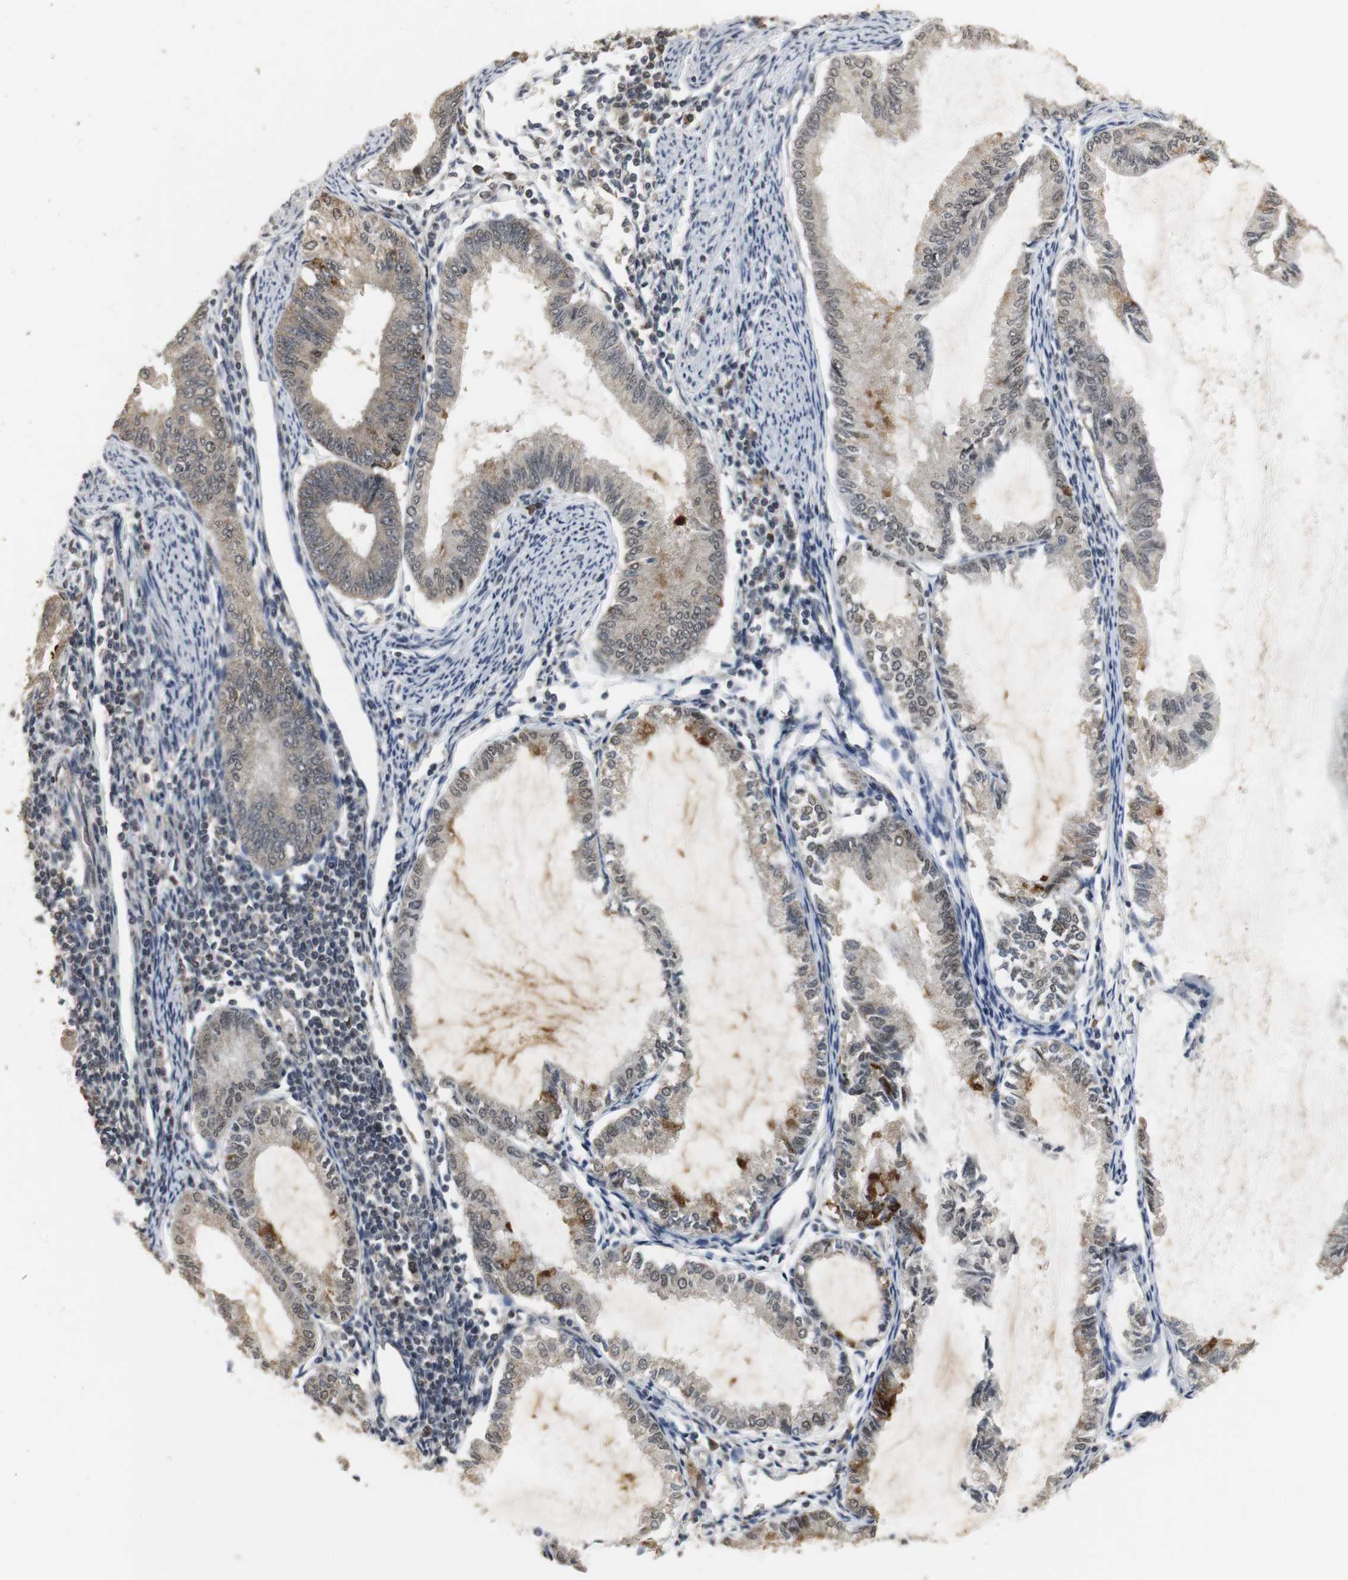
{"staining": {"intensity": "weak", "quantity": "<25%", "location": "cytoplasmic/membranous"}, "tissue": "endometrial cancer", "cell_type": "Tumor cells", "image_type": "cancer", "snomed": [{"axis": "morphology", "description": "Adenocarcinoma, NOS"}, {"axis": "topography", "description": "Endometrium"}], "caption": "This is a photomicrograph of IHC staining of adenocarcinoma (endometrial), which shows no staining in tumor cells.", "gene": "ELOA", "patient": {"sex": "female", "age": 86}}